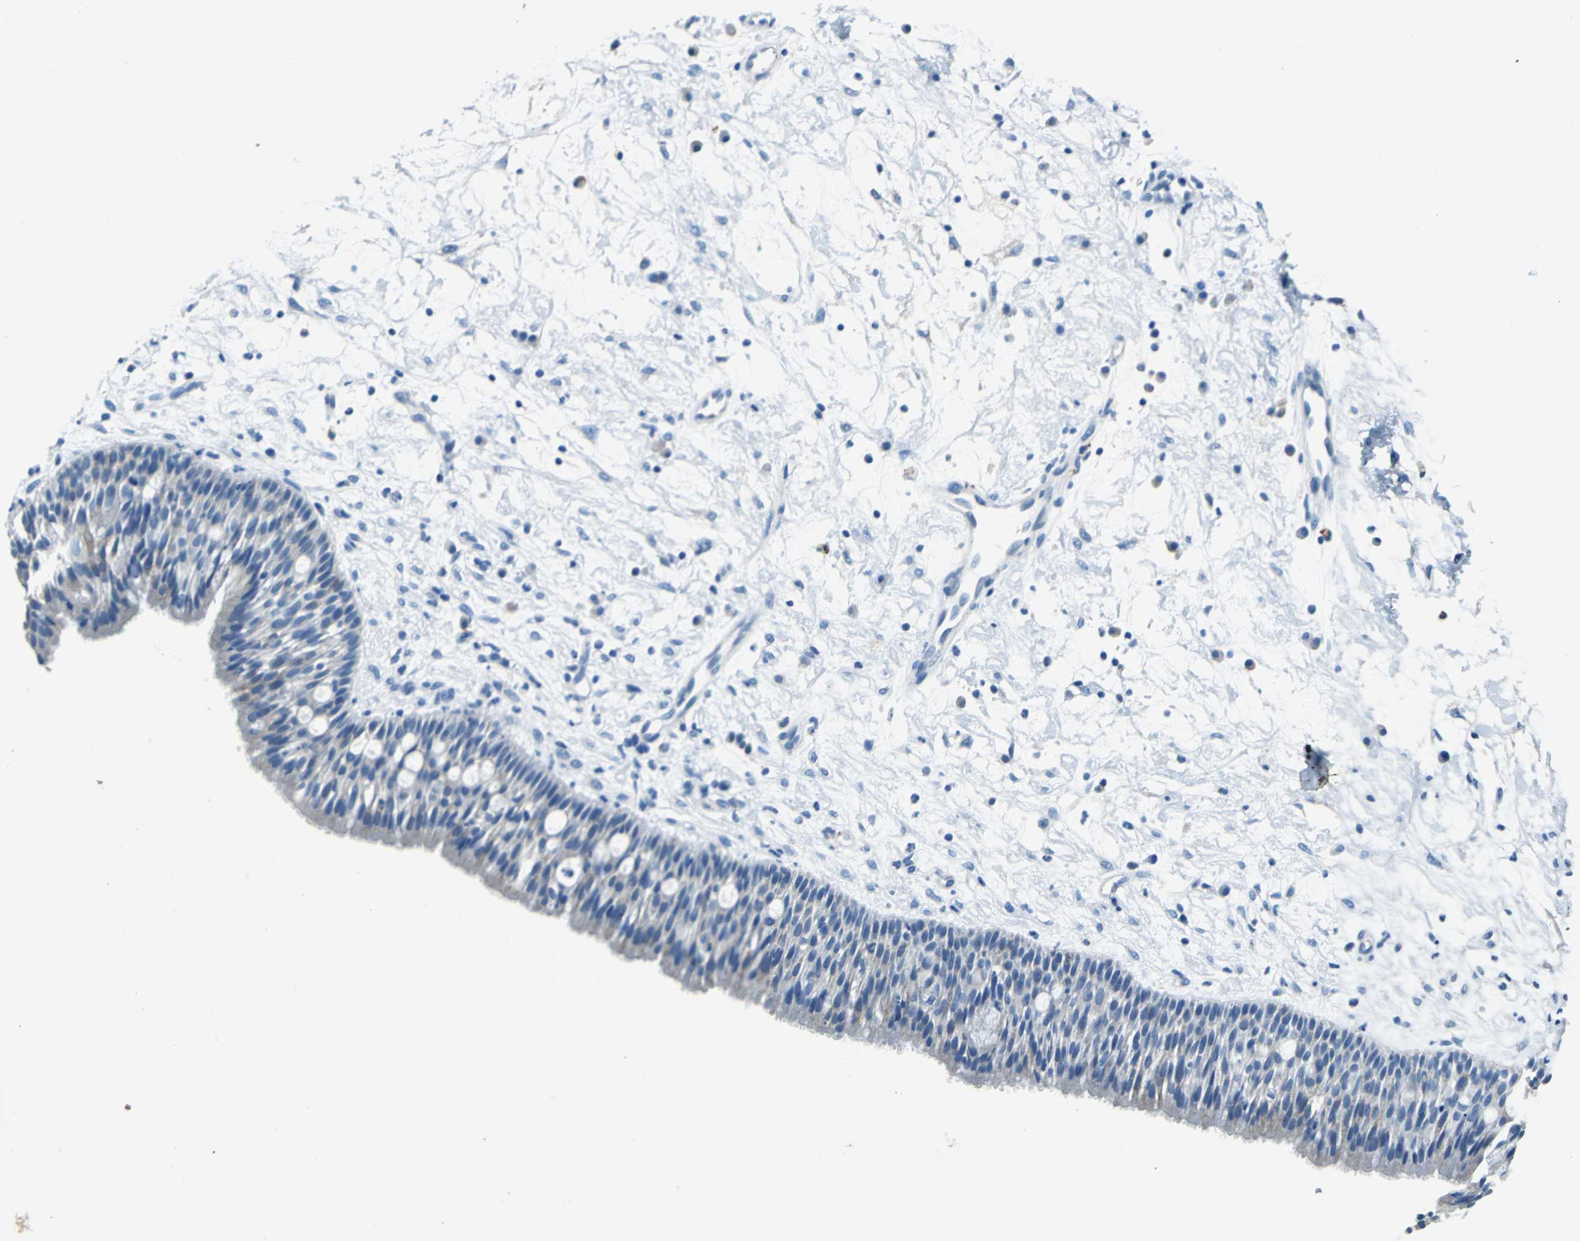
{"staining": {"intensity": "negative", "quantity": "none", "location": "none"}, "tissue": "nasopharynx", "cell_type": "Respiratory epithelial cells", "image_type": "normal", "snomed": [{"axis": "morphology", "description": "Normal tissue, NOS"}, {"axis": "topography", "description": "Nasopharynx"}], "caption": "This is a photomicrograph of IHC staining of normal nasopharynx, which shows no expression in respiratory epithelial cells.", "gene": "TEX264", "patient": {"sex": "male", "age": 13}}